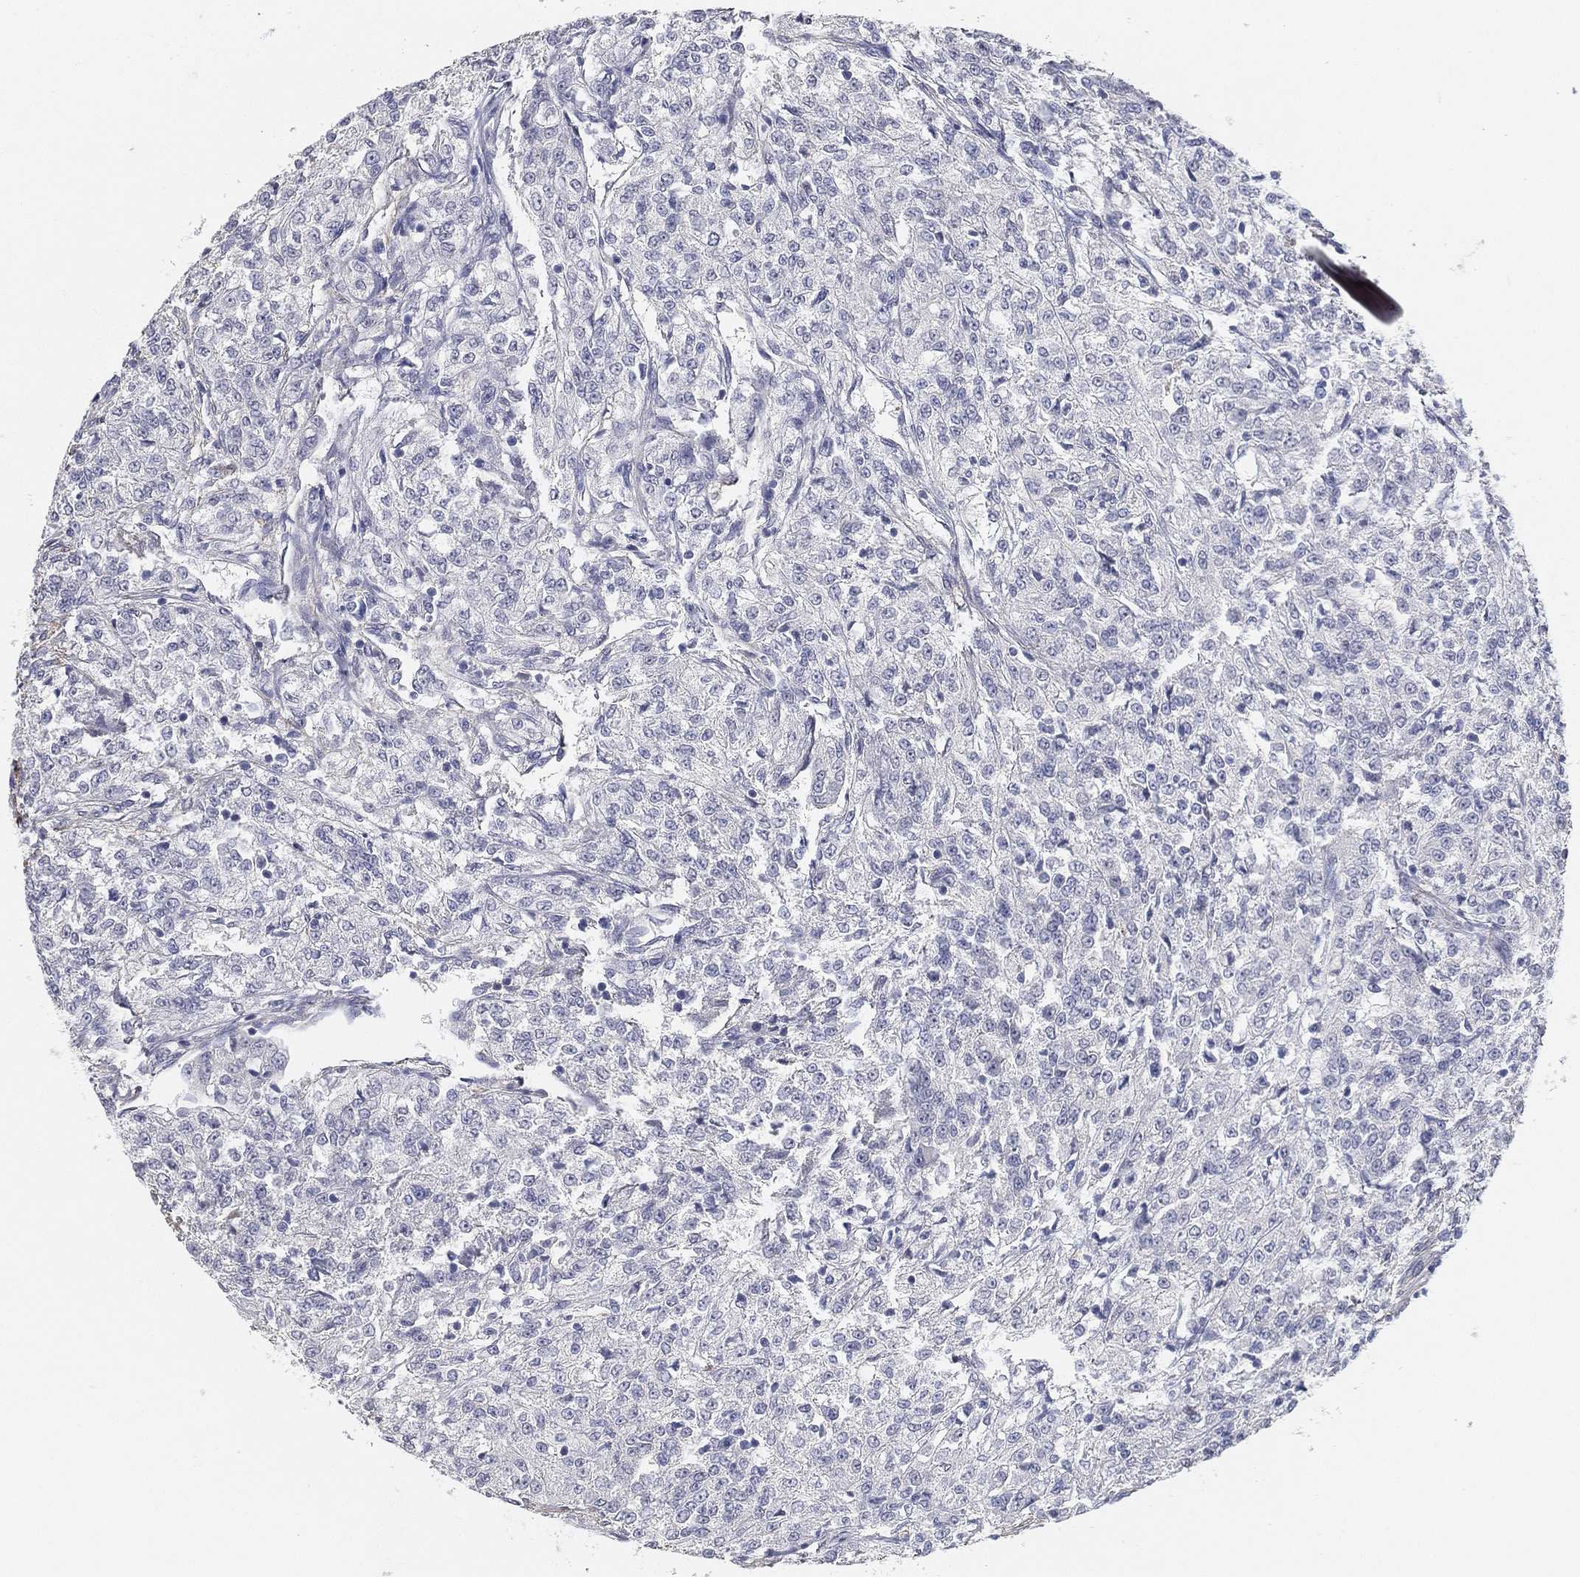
{"staining": {"intensity": "negative", "quantity": "none", "location": "none"}, "tissue": "renal cancer", "cell_type": "Tumor cells", "image_type": "cancer", "snomed": [{"axis": "morphology", "description": "Adenocarcinoma, NOS"}, {"axis": "topography", "description": "Kidney"}], "caption": "Image shows no protein positivity in tumor cells of renal cancer (adenocarcinoma) tissue.", "gene": "GPR61", "patient": {"sex": "female", "age": 63}}